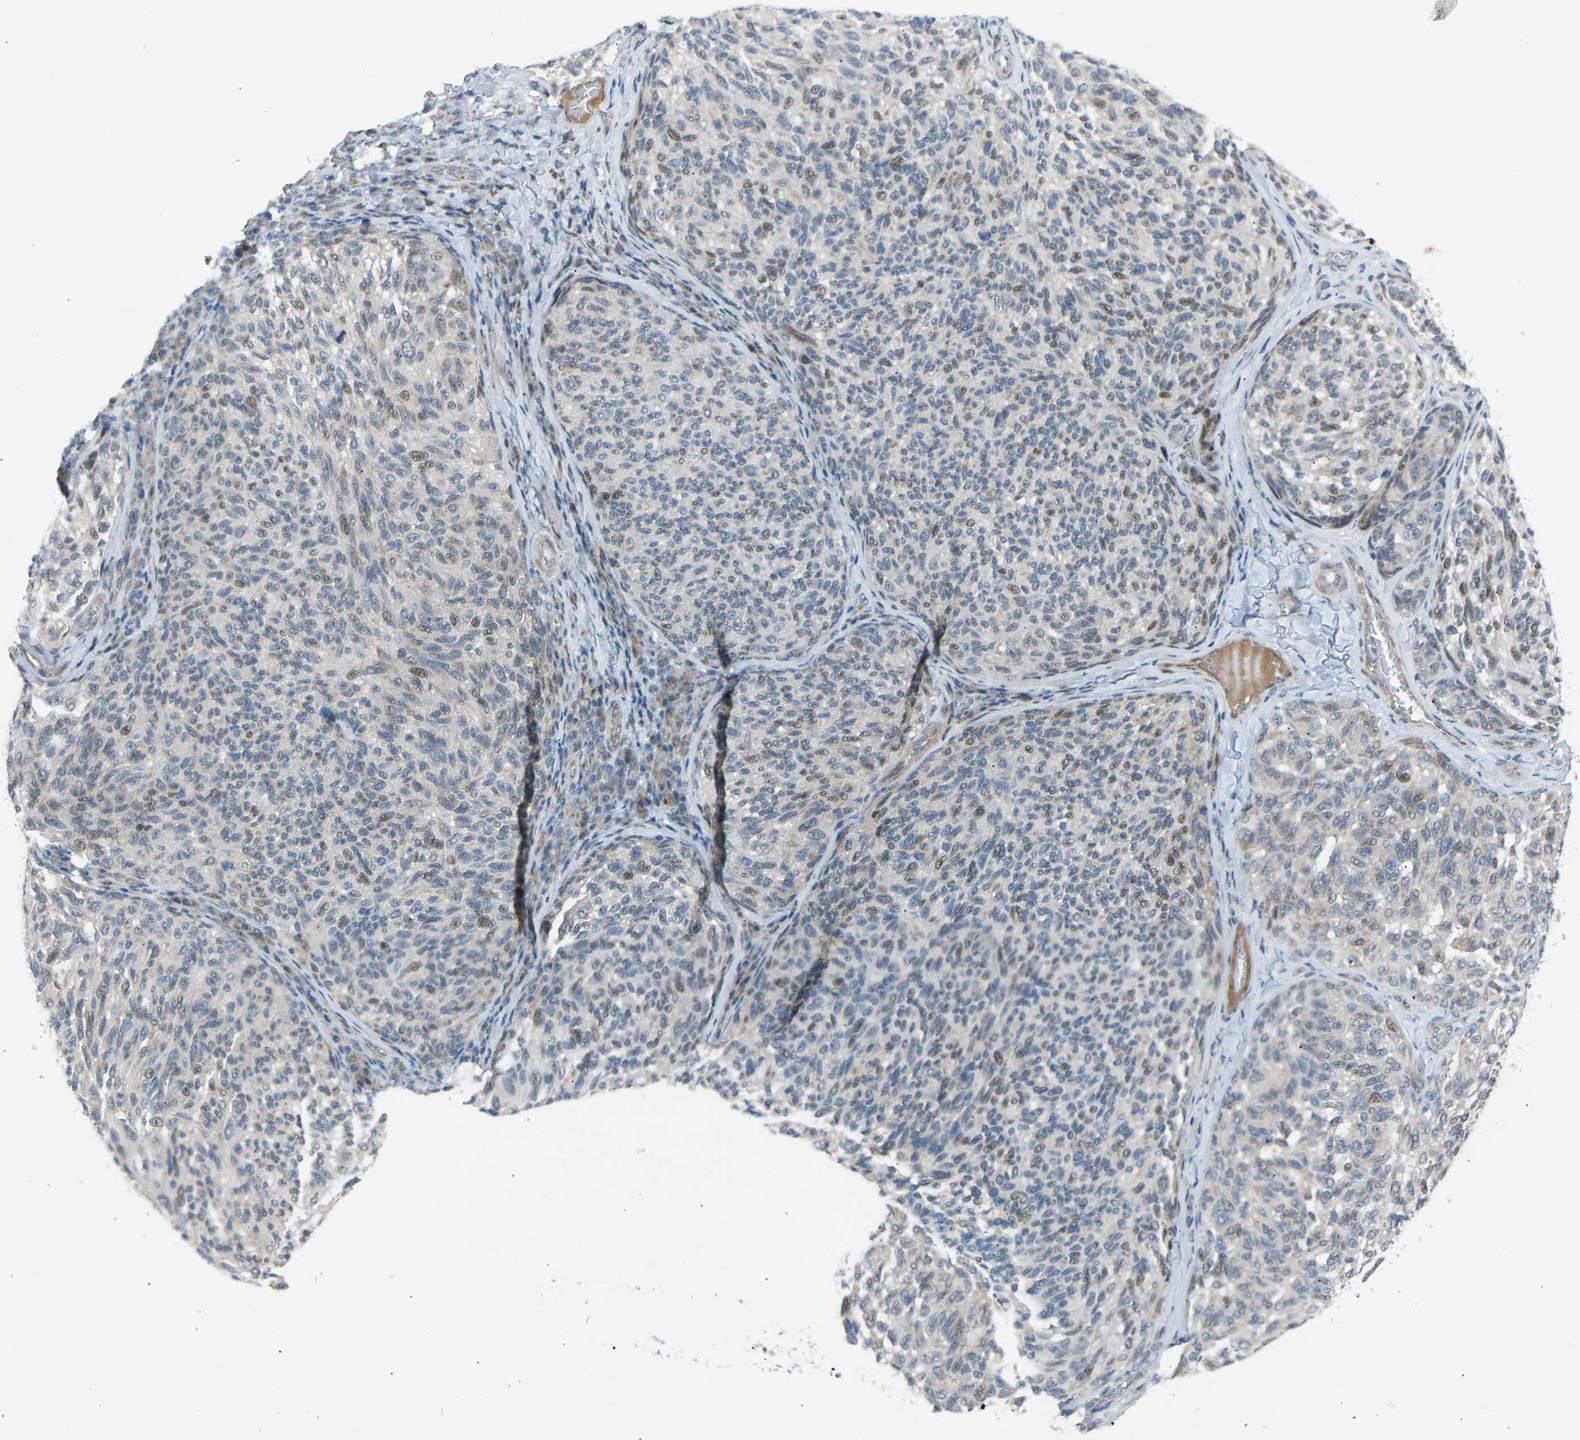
{"staining": {"intensity": "weak", "quantity": "25%-75%", "location": "nuclear"}, "tissue": "melanoma", "cell_type": "Tumor cells", "image_type": "cancer", "snomed": [{"axis": "morphology", "description": "Malignant melanoma, NOS"}, {"axis": "topography", "description": "Skin"}], "caption": "Immunohistochemistry (DAB (3,3'-diaminobenzidine)) staining of human melanoma shows weak nuclear protein expression in about 25%-75% of tumor cells. The staining was performed using DAB, with brown indicating positive protein expression. Nuclei are stained blue with hematoxylin.", "gene": "VPS41", "patient": {"sex": "female", "age": 73}}